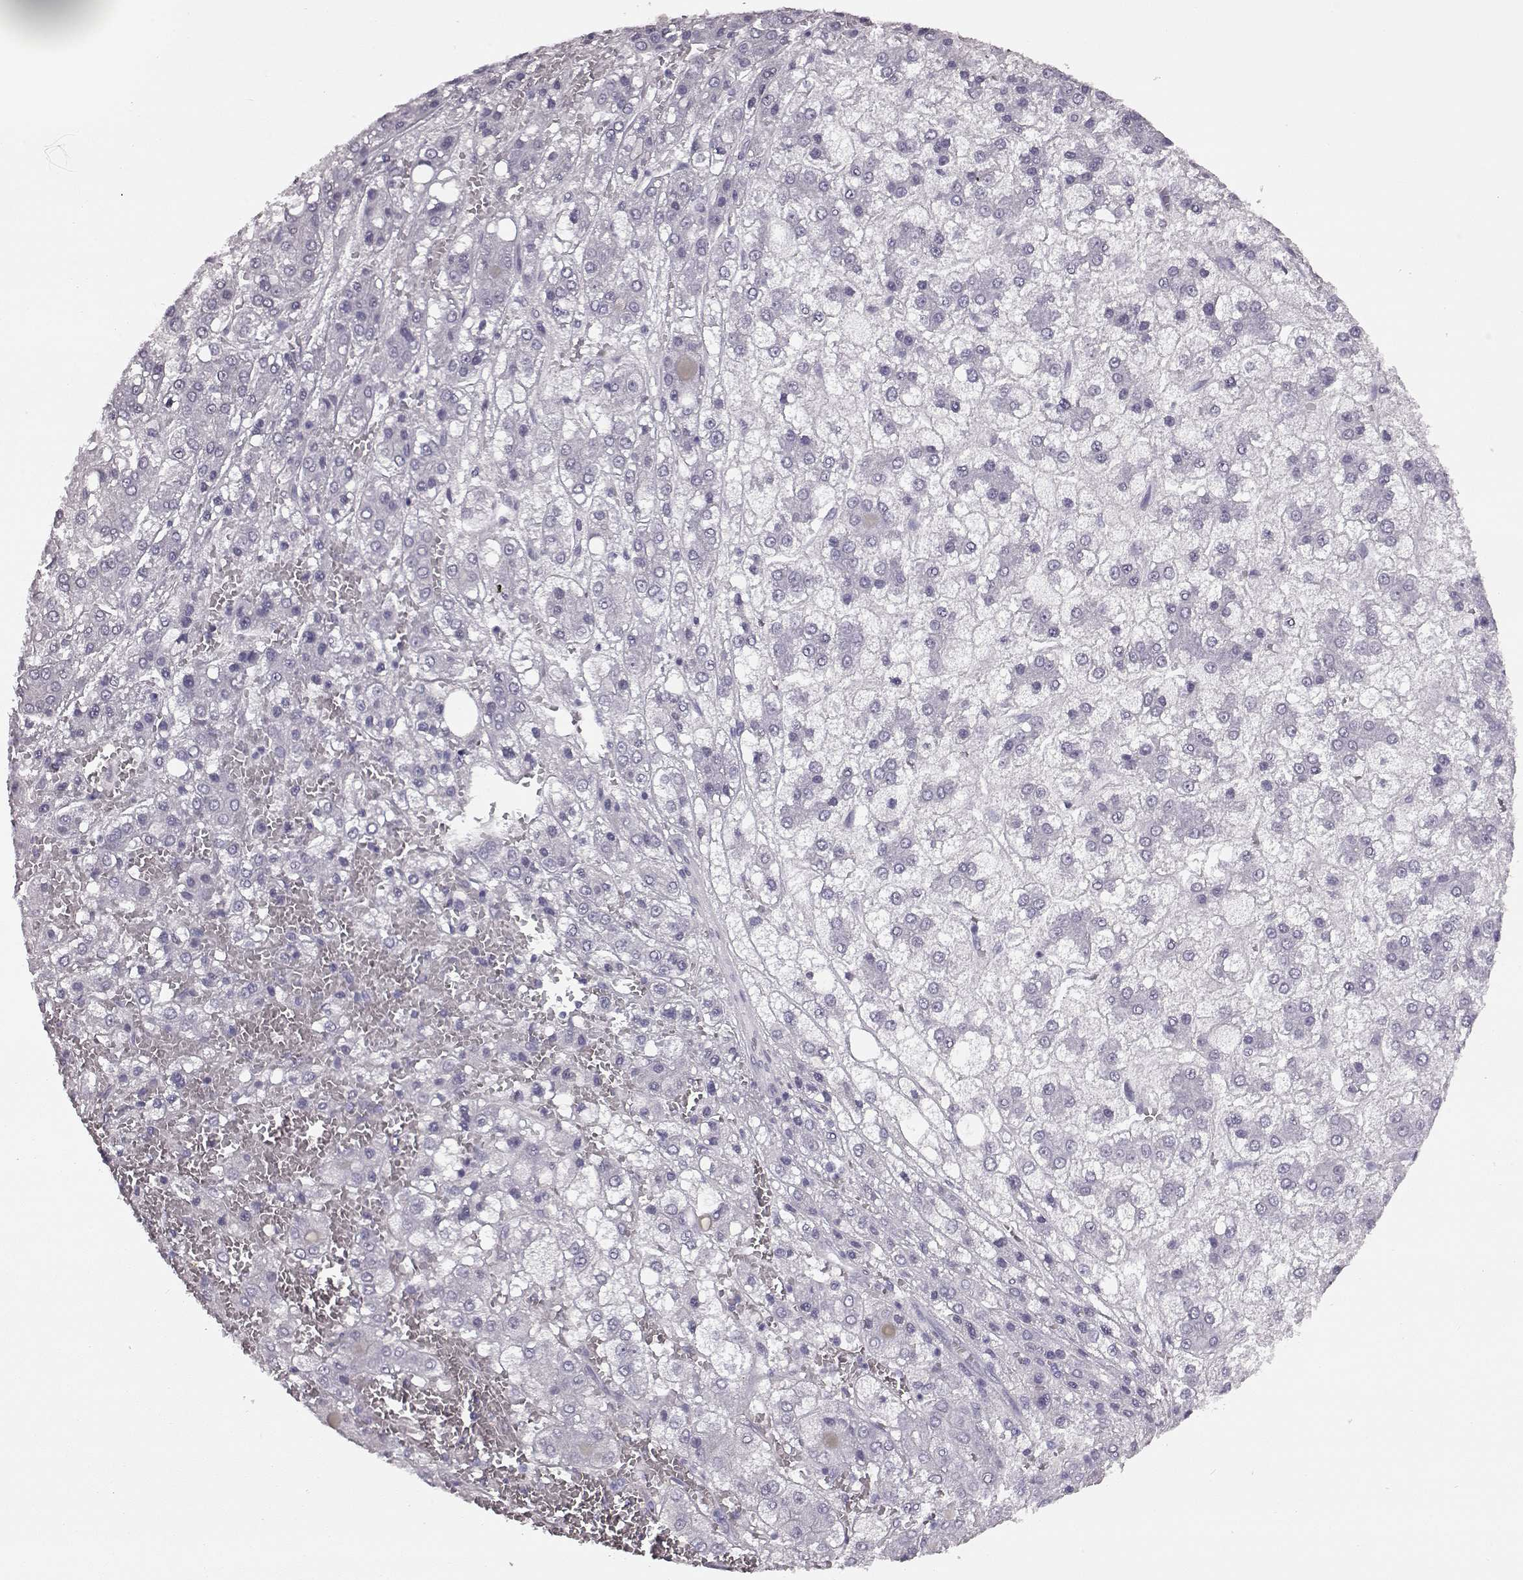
{"staining": {"intensity": "negative", "quantity": "none", "location": "none"}, "tissue": "liver cancer", "cell_type": "Tumor cells", "image_type": "cancer", "snomed": [{"axis": "morphology", "description": "Carcinoma, Hepatocellular, NOS"}, {"axis": "topography", "description": "Liver"}], "caption": "A micrograph of liver hepatocellular carcinoma stained for a protein reveals no brown staining in tumor cells.", "gene": "PRPH2", "patient": {"sex": "male", "age": 73}}